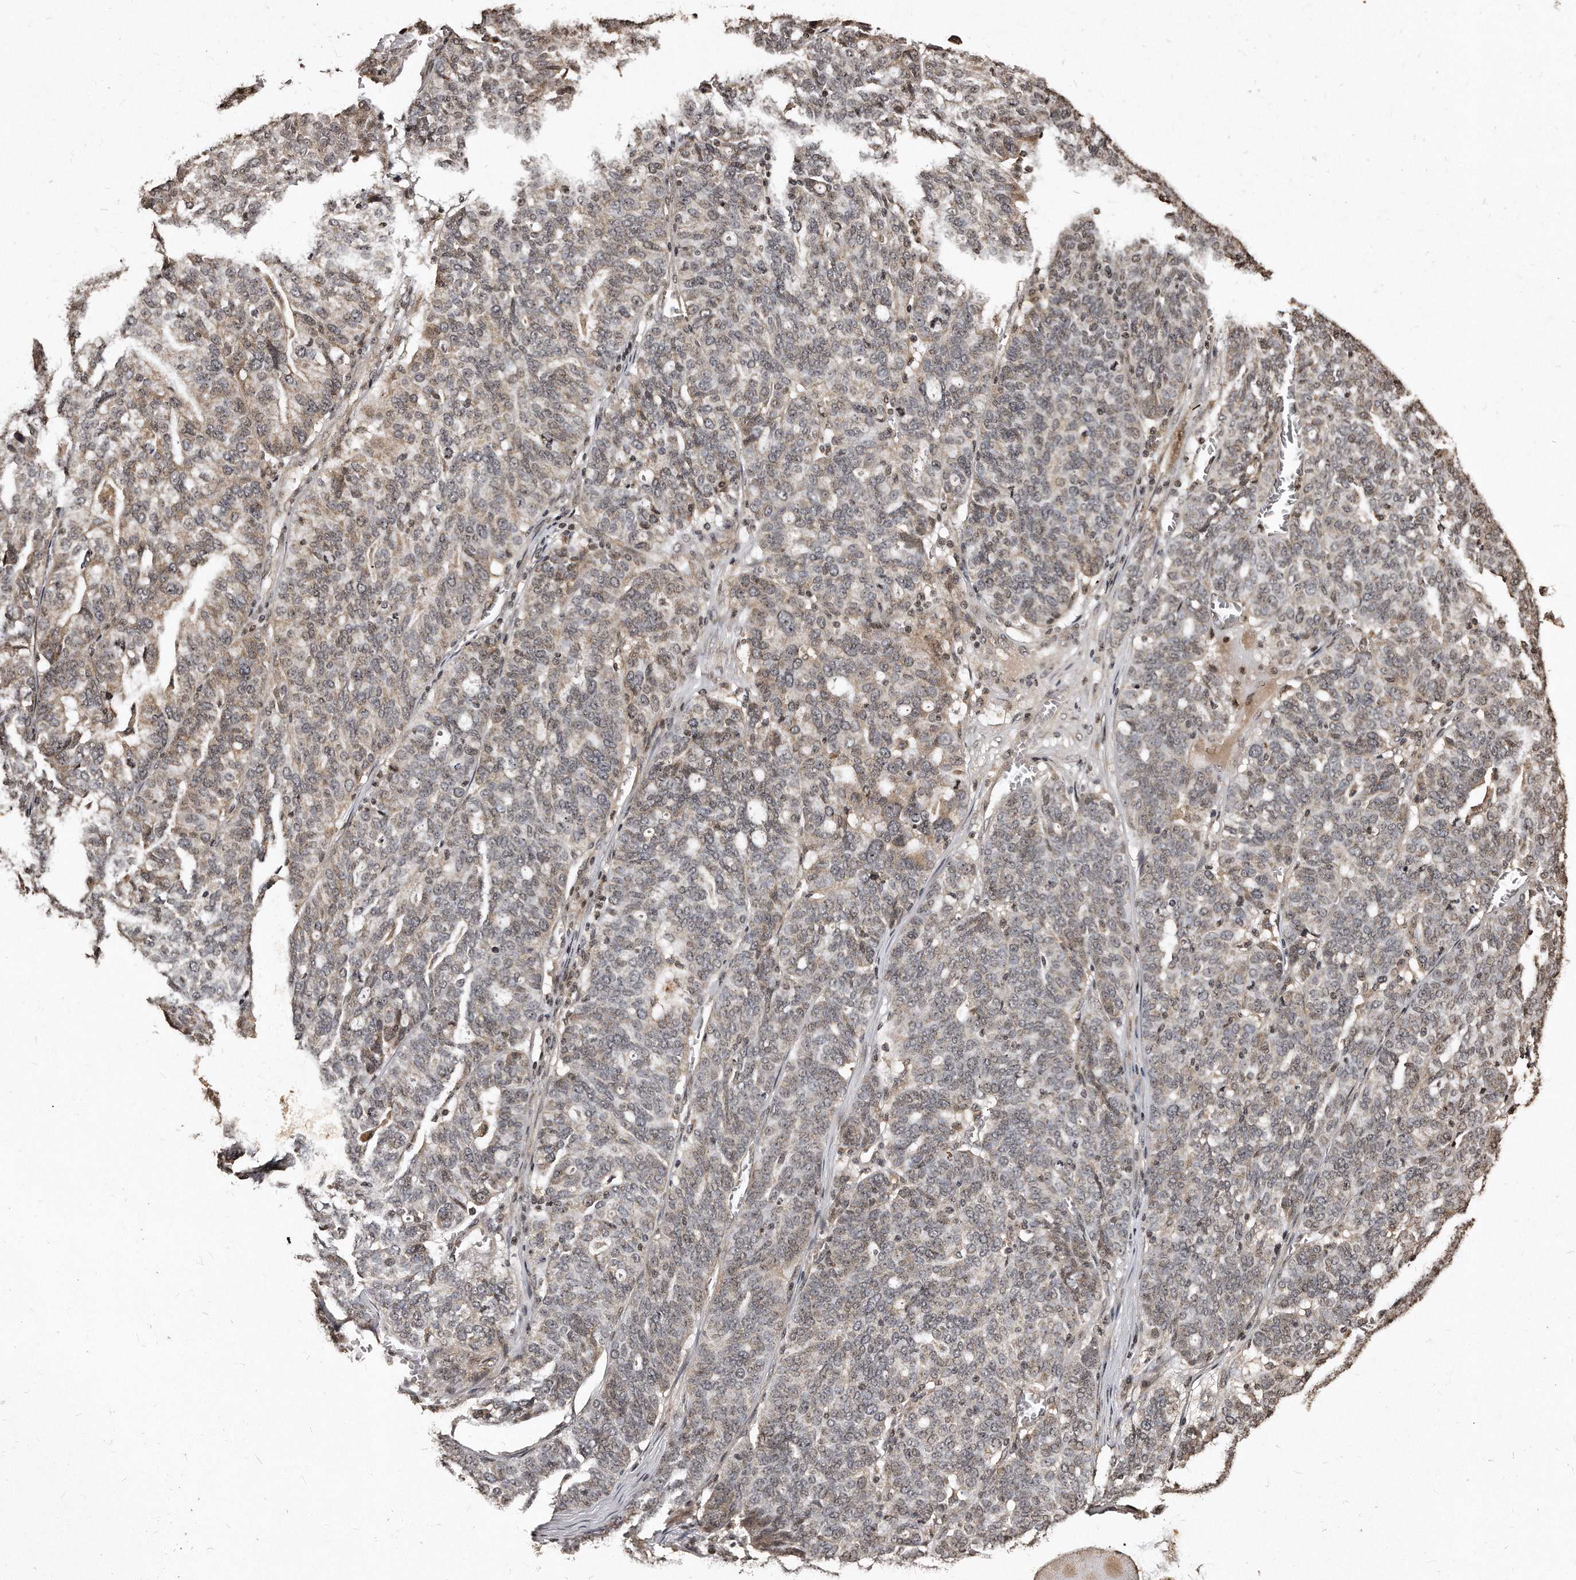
{"staining": {"intensity": "moderate", "quantity": "25%-75%", "location": "cytoplasmic/membranous,nuclear"}, "tissue": "ovarian cancer", "cell_type": "Tumor cells", "image_type": "cancer", "snomed": [{"axis": "morphology", "description": "Cystadenocarcinoma, serous, NOS"}, {"axis": "topography", "description": "Ovary"}], "caption": "Tumor cells demonstrate medium levels of moderate cytoplasmic/membranous and nuclear expression in about 25%-75% of cells in human ovarian cancer (serous cystadenocarcinoma). Nuclei are stained in blue.", "gene": "TSHR", "patient": {"sex": "female", "age": 59}}